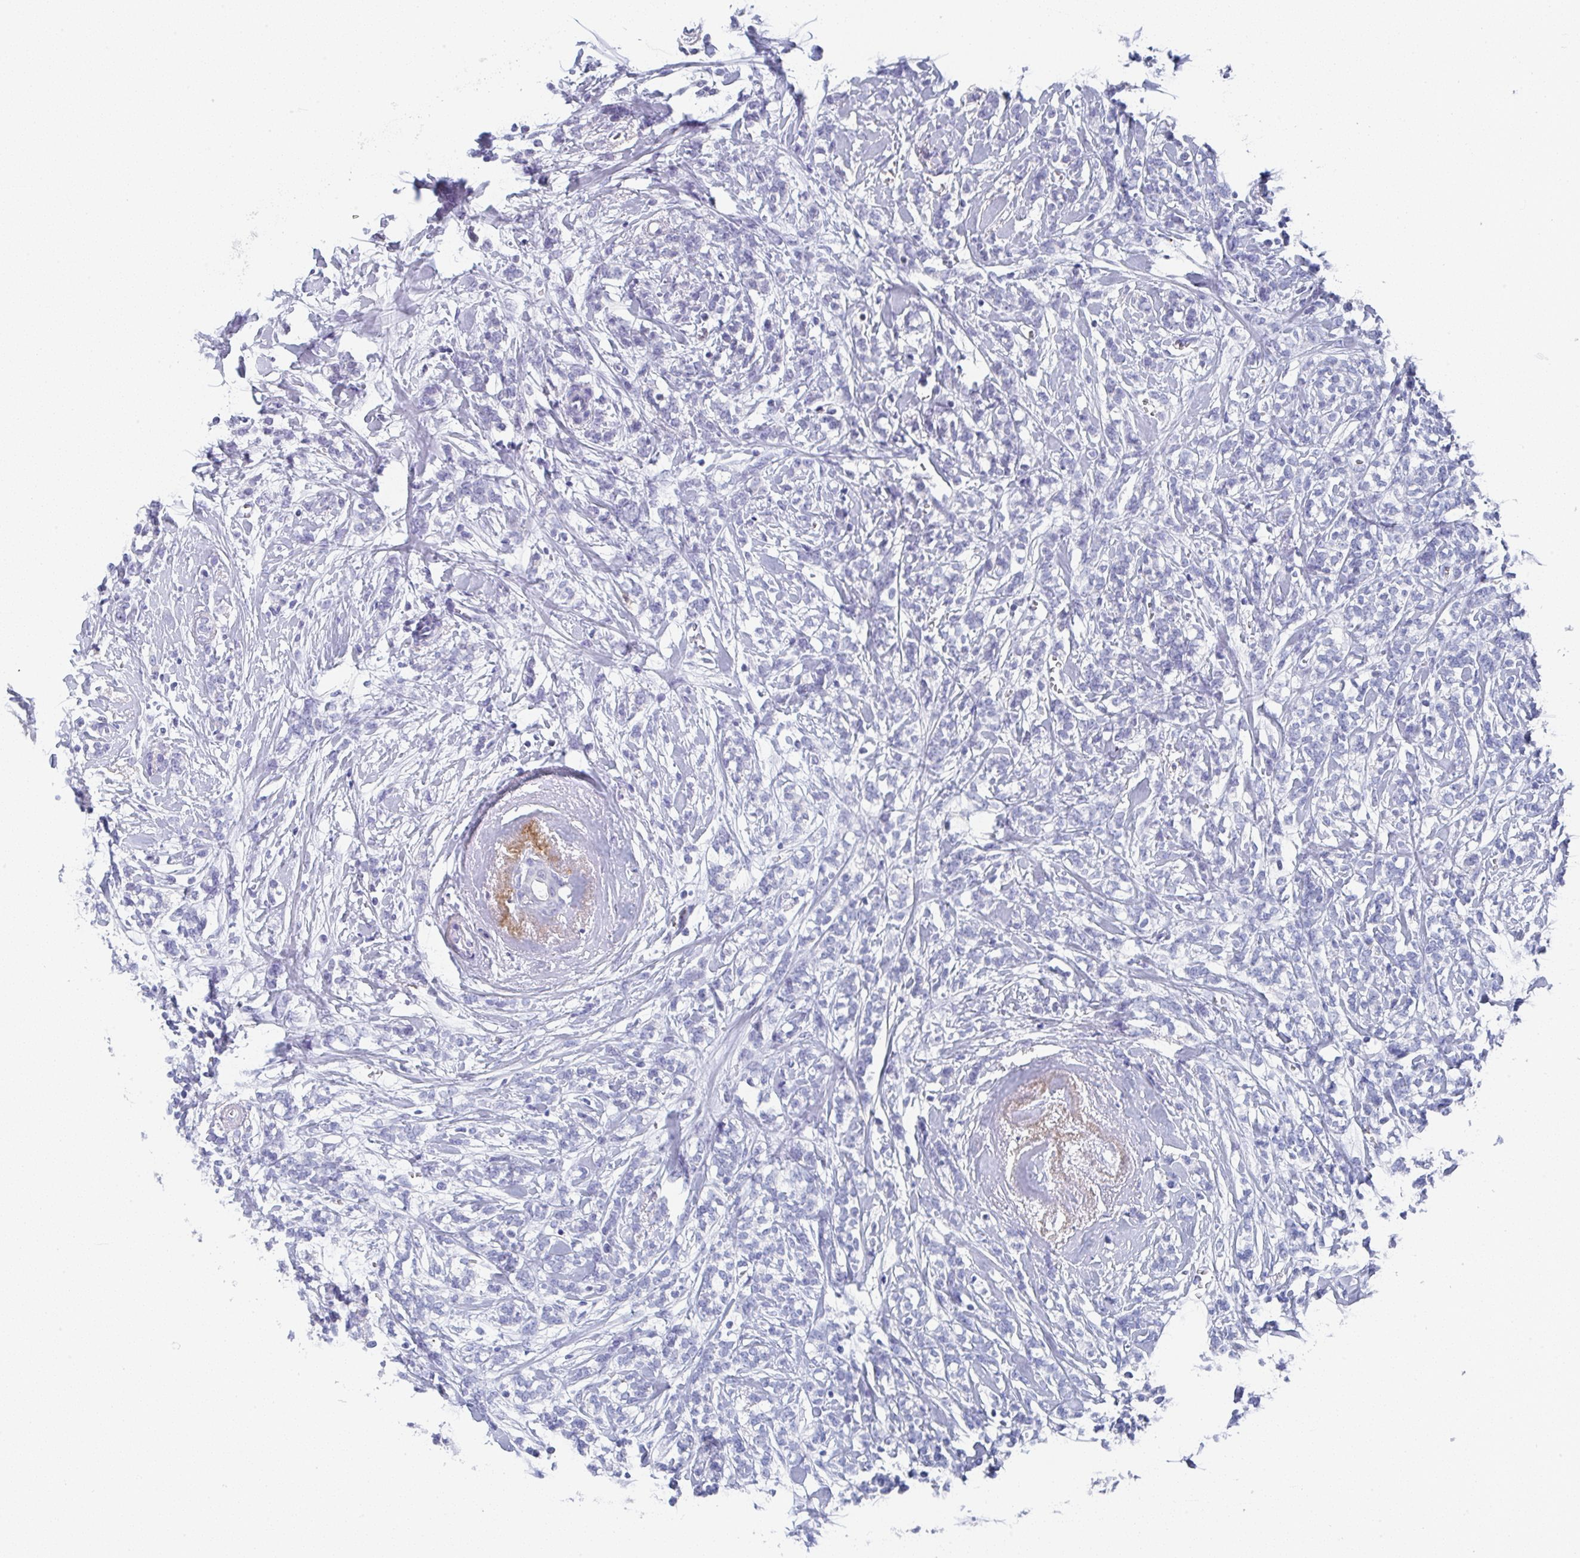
{"staining": {"intensity": "negative", "quantity": "none", "location": "none"}, "tissue": "breast cancer", "cell_type": "Tumor cells", "image_type": "cancer", "snomed": [{"axis": "morphology", "description": "Lobular carcinoma"}, {"axis": "topography", "description": "Breast"}], "caption": "Tumor cells are negative for protein expression in human lobular carcinoma (breast). (Stains: DAB immunohistochemistry with hematoxylin counter stain, Microscopy: brightfield microscopy at high magnification).", "gene": "TNFRSF8", "patient": {"sex": "female", "age": 59}}